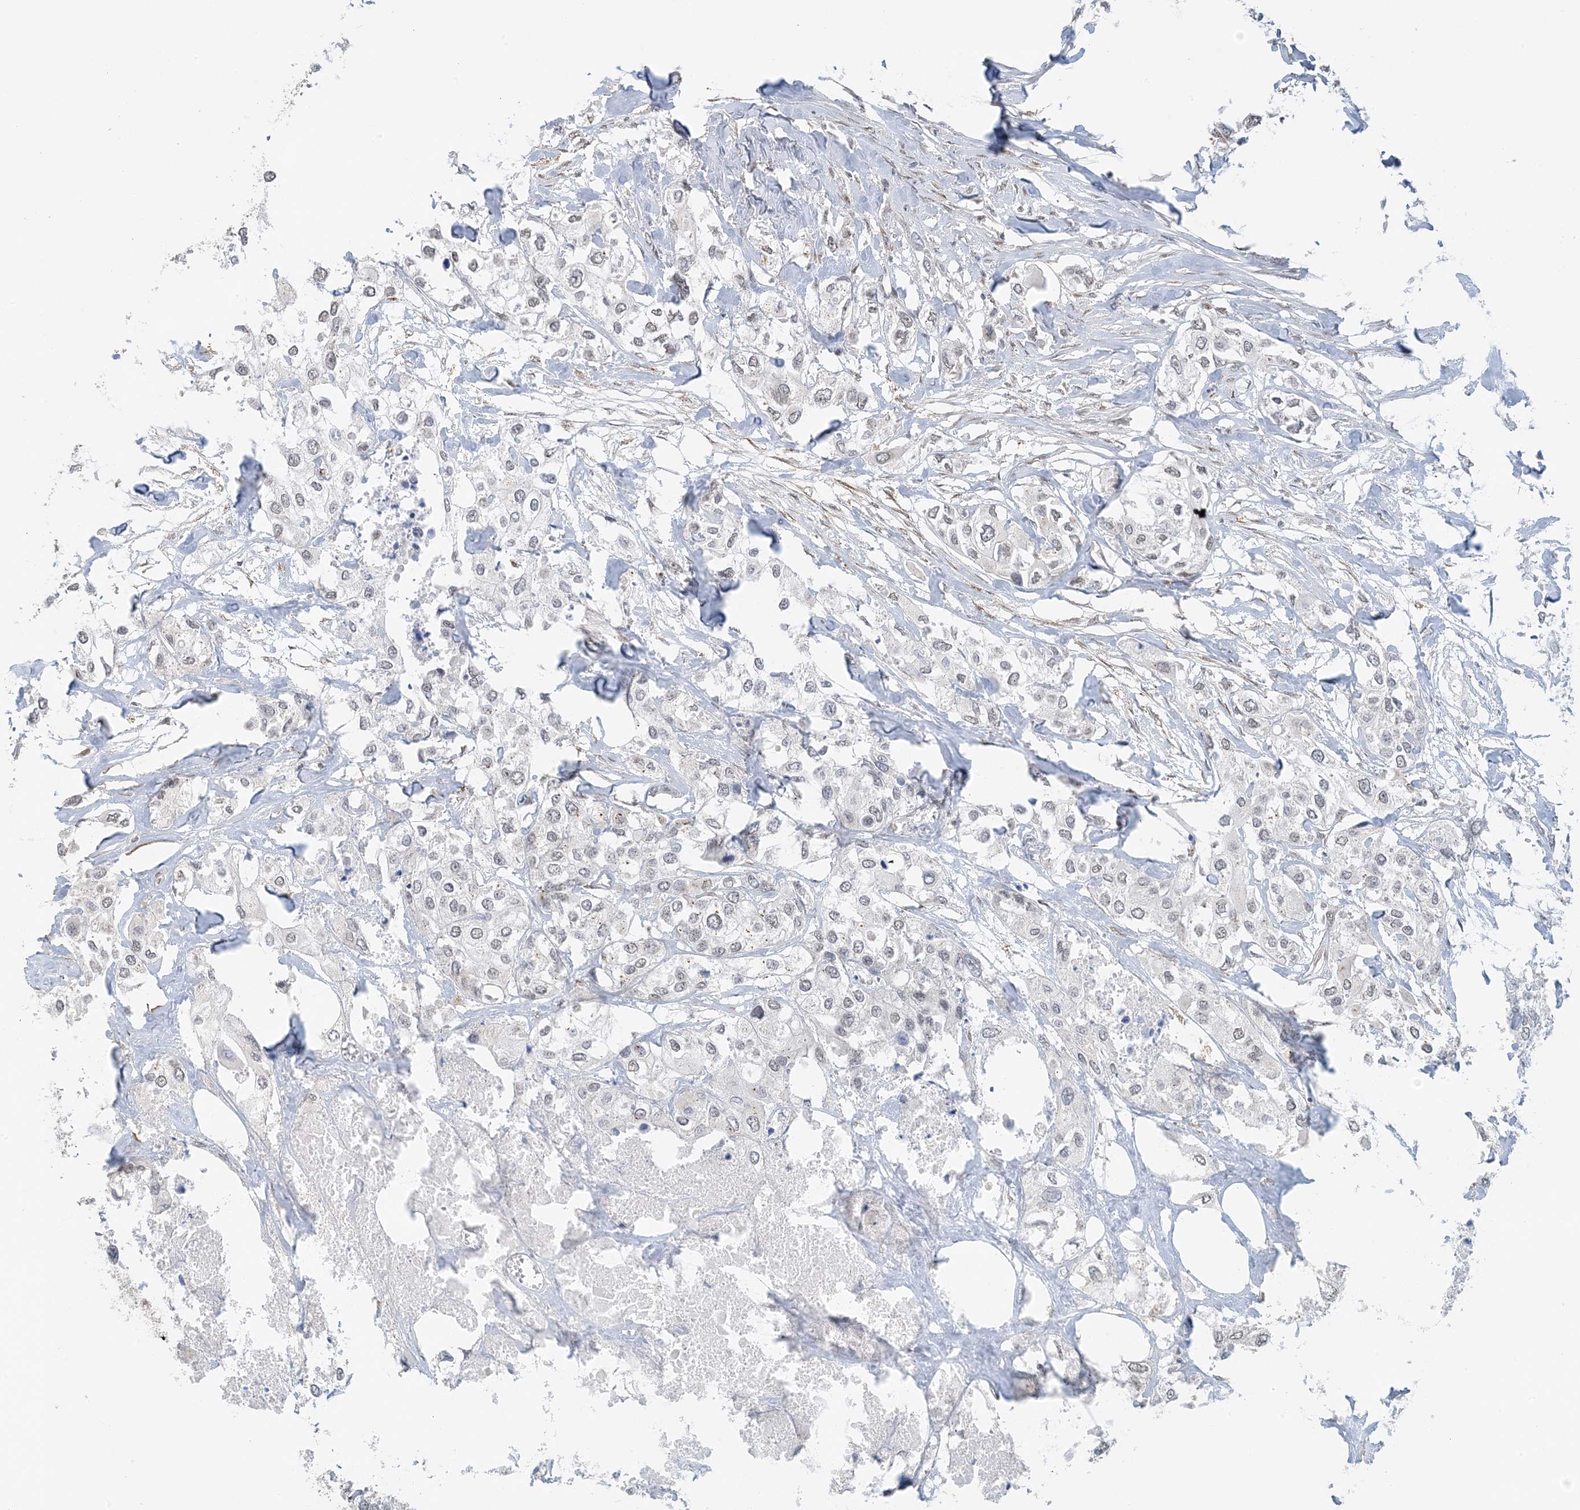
{"staining": {"intensity": "negative", "quantity": "none", "location": "none"}, "tissue": "urothelial cancer", "cell_type": "Tumor cells", "image_type": "cancer", "snomed": [{"axis": "morphology", "description": "Urothelial carcinoma, High grade"}, {"axis": "topography", "description": "Urinary bladder"}], "caption": "A high-resolution micrograph shows immunohistochemistry (IHC) staining of urothelial carcinoma (high-grade), which displays no significant positivity in tumor cells.", "gene": "ZCCHC4", "patient": {"sex": "male", "age": 64}}